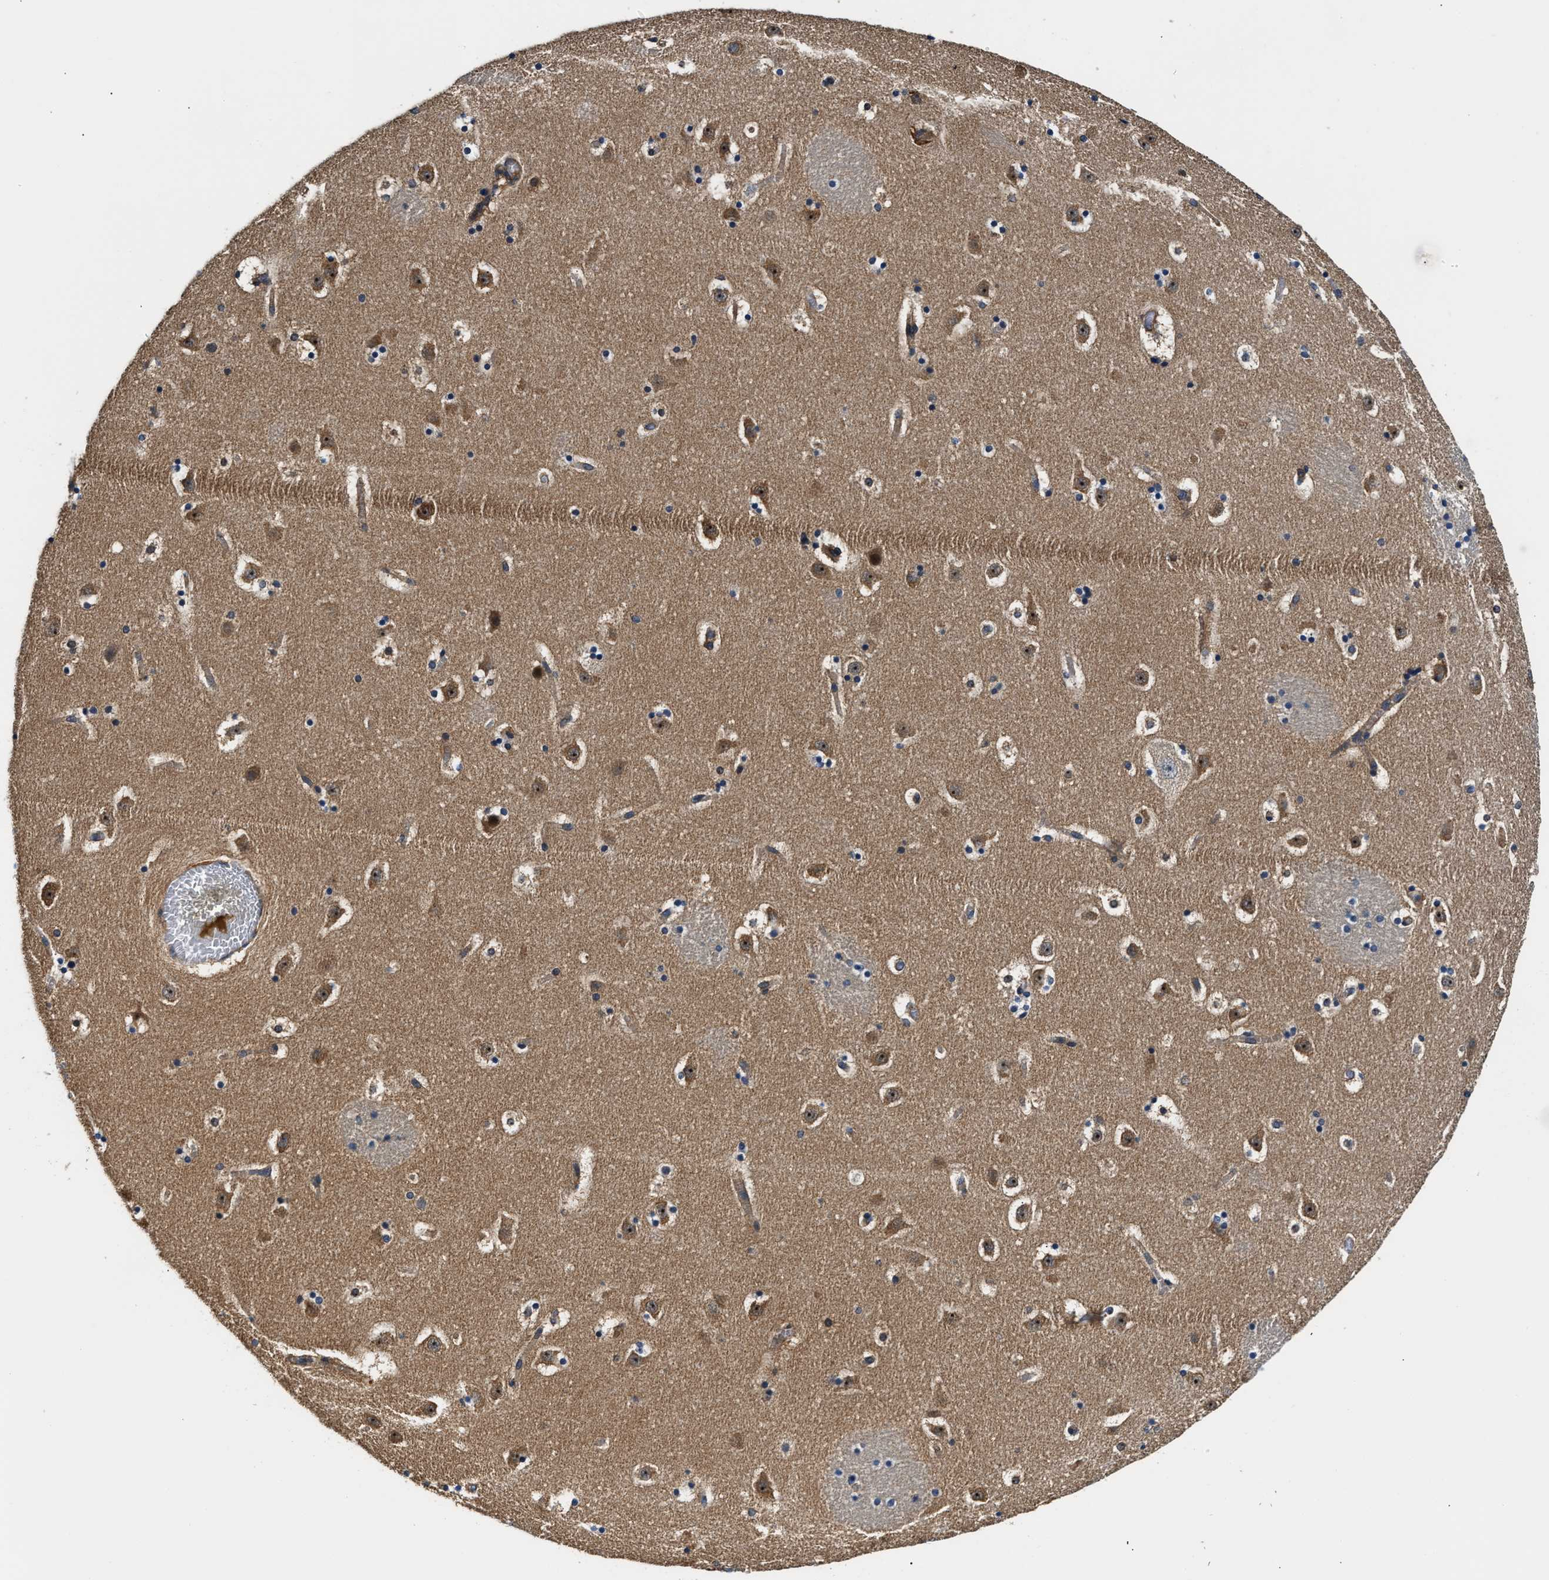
{"staining": {"intensity": "moderate", "quantity": "<25%", "location": "cytoplasmic/membranous"}, "tissue": "caudate", "cell_type": "Glial cells", "image_type": "normal", "snomed": [{"axis": "morphology", "description": "Normal tissue, NOS"}, {"axis": "topography", "description": "Lateral ventricle wall"}], "caption": "Immunohistochemical staining of benign human caudate shows low levels of moderate cytoplasmic/membranous staining in approximately <25% of glial cells.", "gene": "TEX2", "patient": {"sex": "male", "age": 45}}